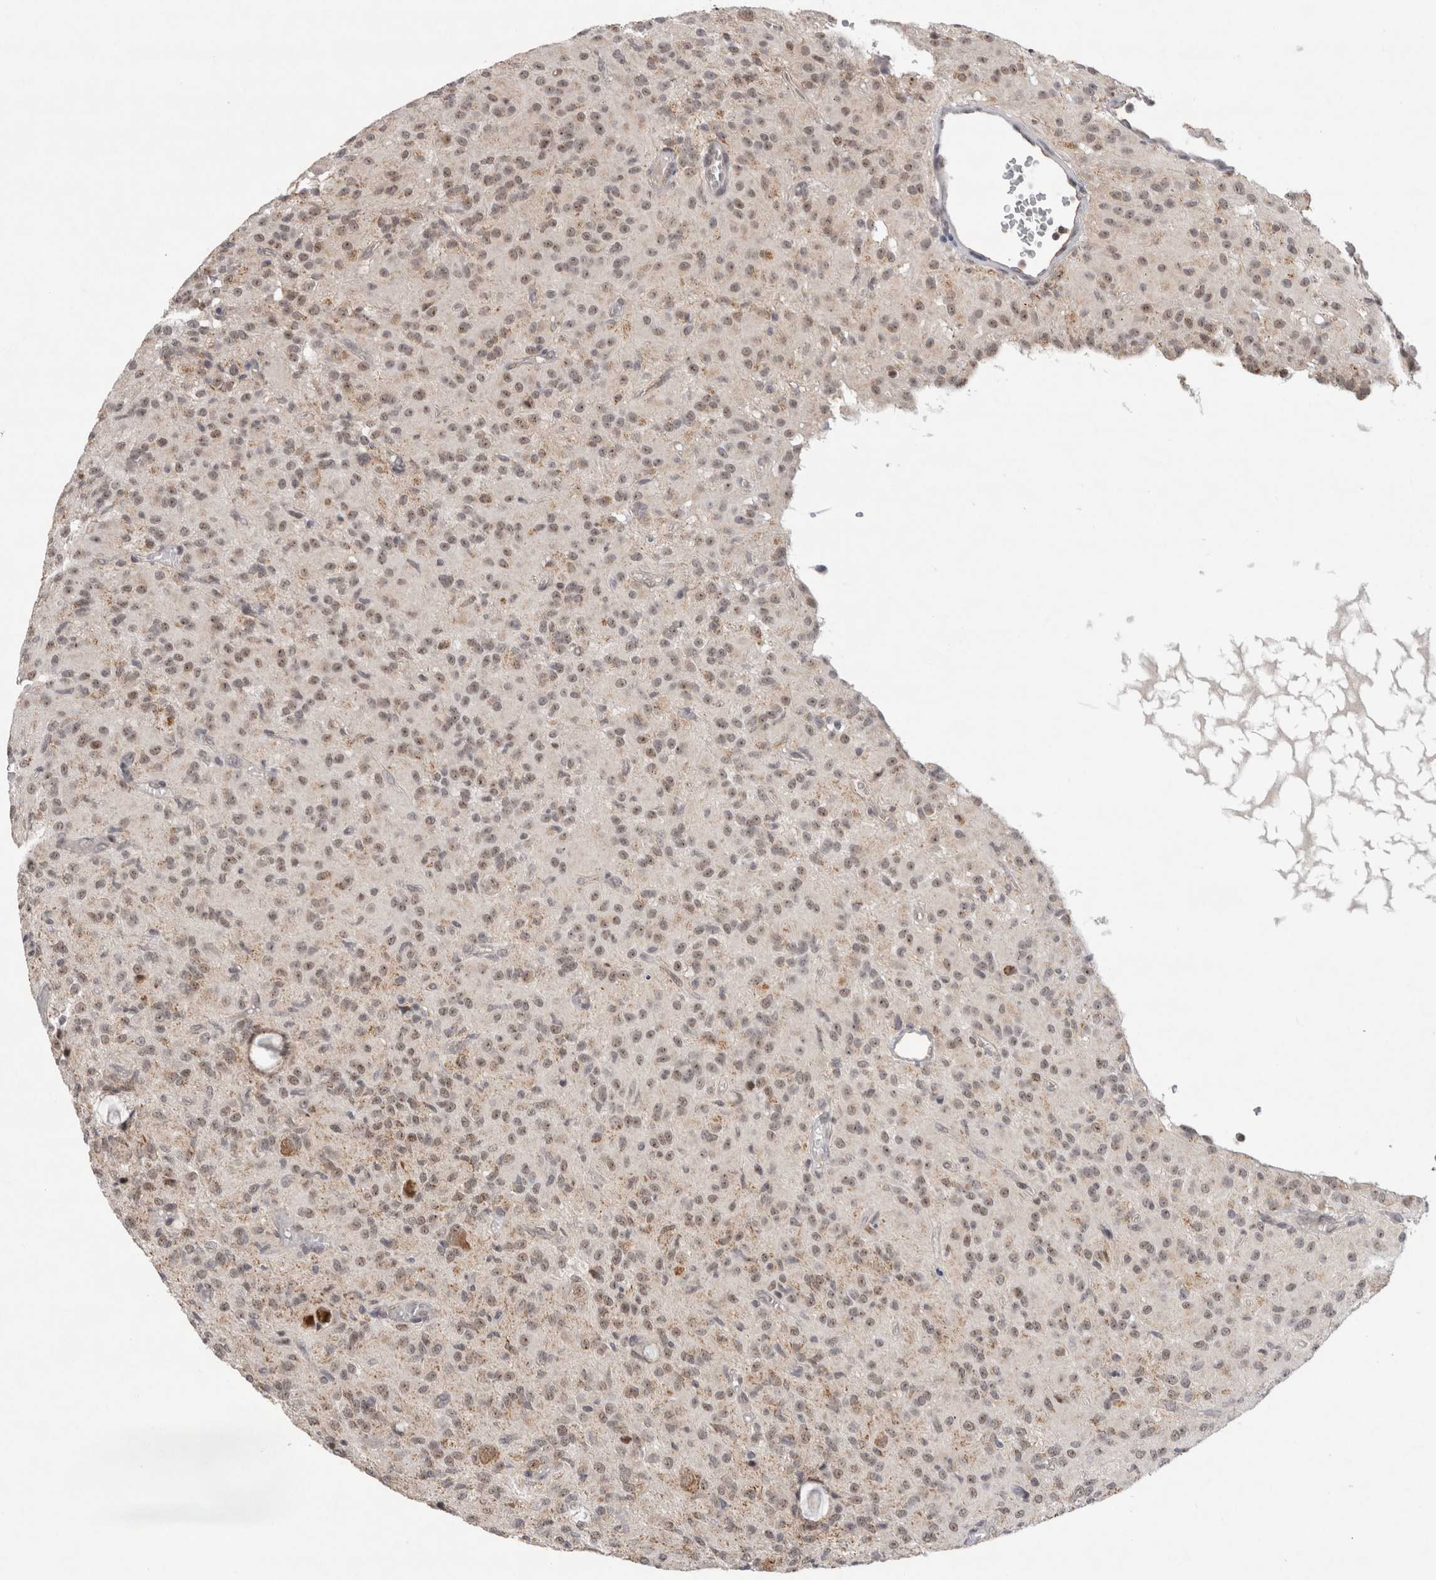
{"staining": {"intensity": "weak", "quantity": ">75%", "location": "nuclear"}, "tissue": "glioma", "cell_type": "Tumor cells", "image_type": "cancer", "snomed": [{"axis": "morphology", "description": "Glioma, malignant, High grade"}, {"axis": "topography", "description": "Brain"}], "caption": "A high-resolution histopathology image shows IHC staining of high-grade glioma (malignant), which displays weak nuclear positivity in about >75% of tumor cells. (DAB (3,3'-diaminobenzidine) IHC with brightfield microscopy, high magnification).", "gene": "MRPL37", "patient": {"sex": "female", "age": 59}}